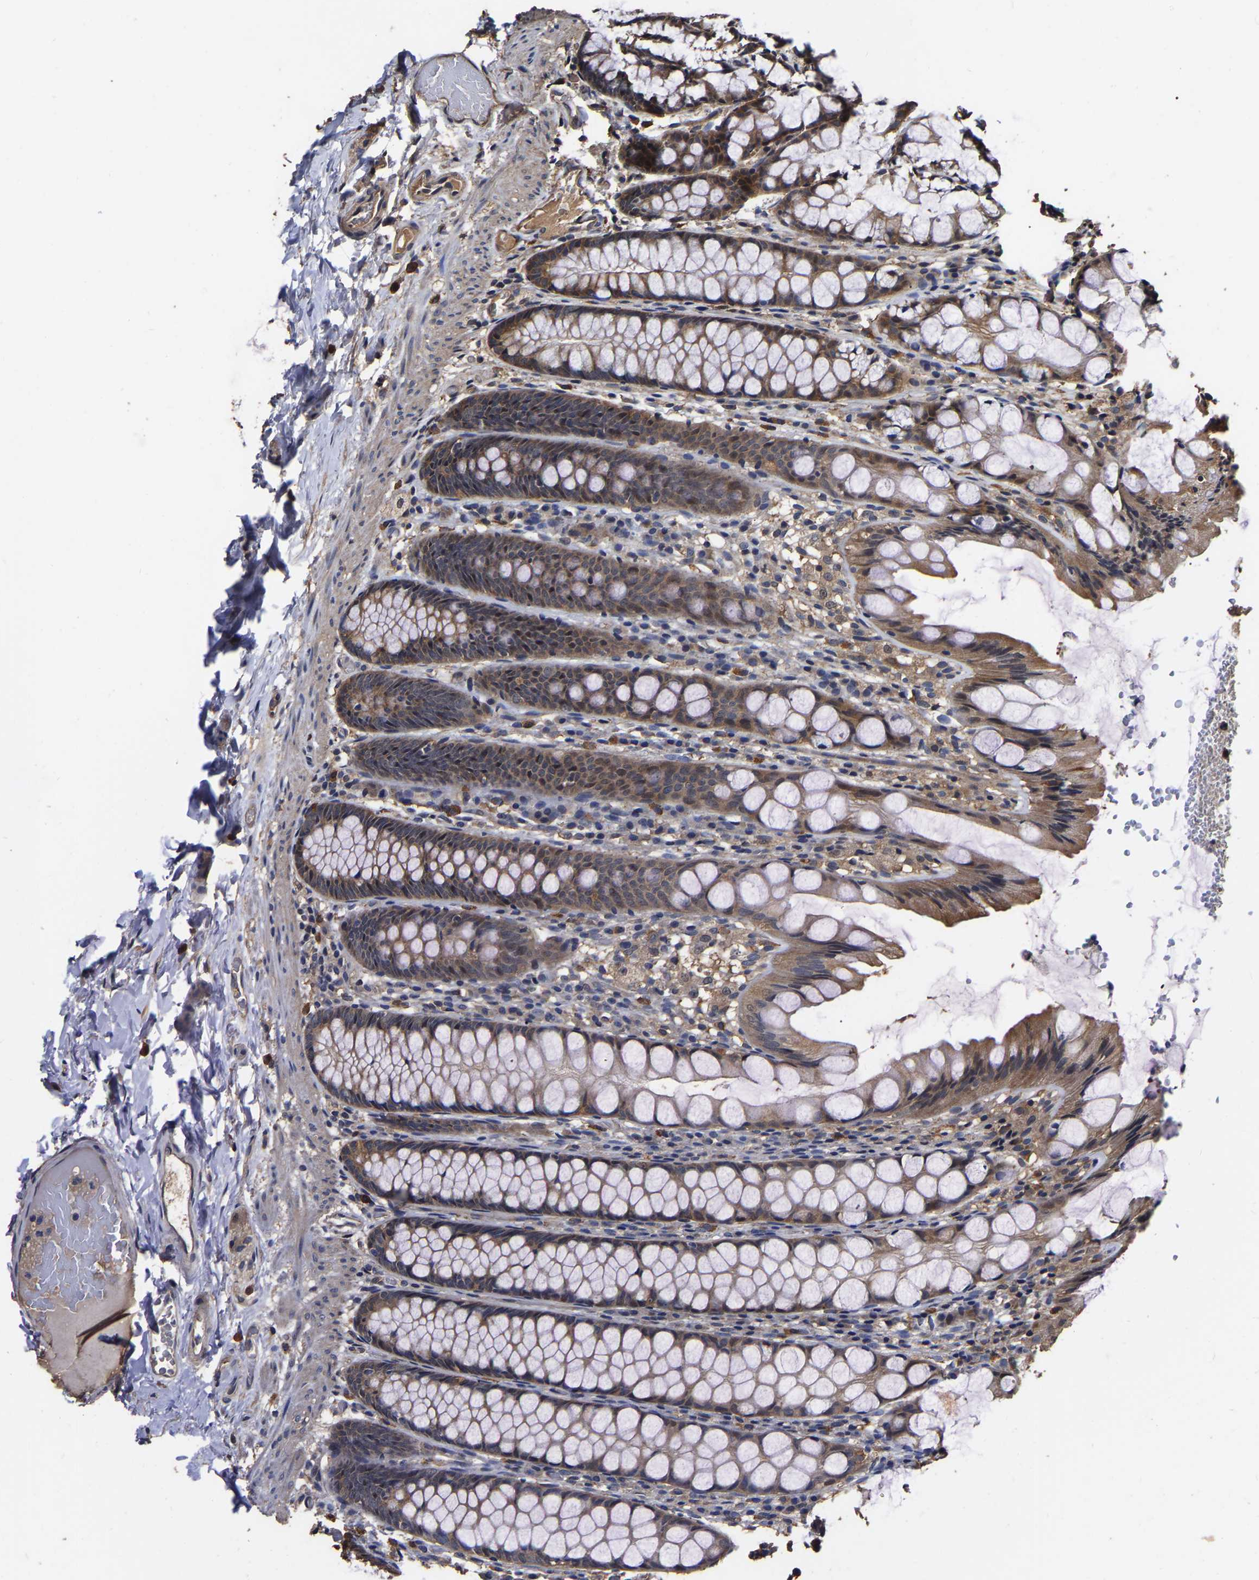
{"staining": {"intensity": "moderate", "quantity": ">75%", "location": "cytoplasmic/membranous"}, "tissue": "colon", "cell_type": "Endothelial cells", "image_type": "normal", "snomed": [{"axis": "morphology", "description": "Normal tissue, NOS"}, {"axis": "topography", "description": "Colon"}], "caption": "Immunohistochemistry (IHC) image of benign human colon stained for a protein (brown), which reveals medium levels of moderate cytoplasmic/membranous expression in approximately >75% of endothelial cells.", "gene": "STK32C", "patient": {"sex": "male", "age": 47}}